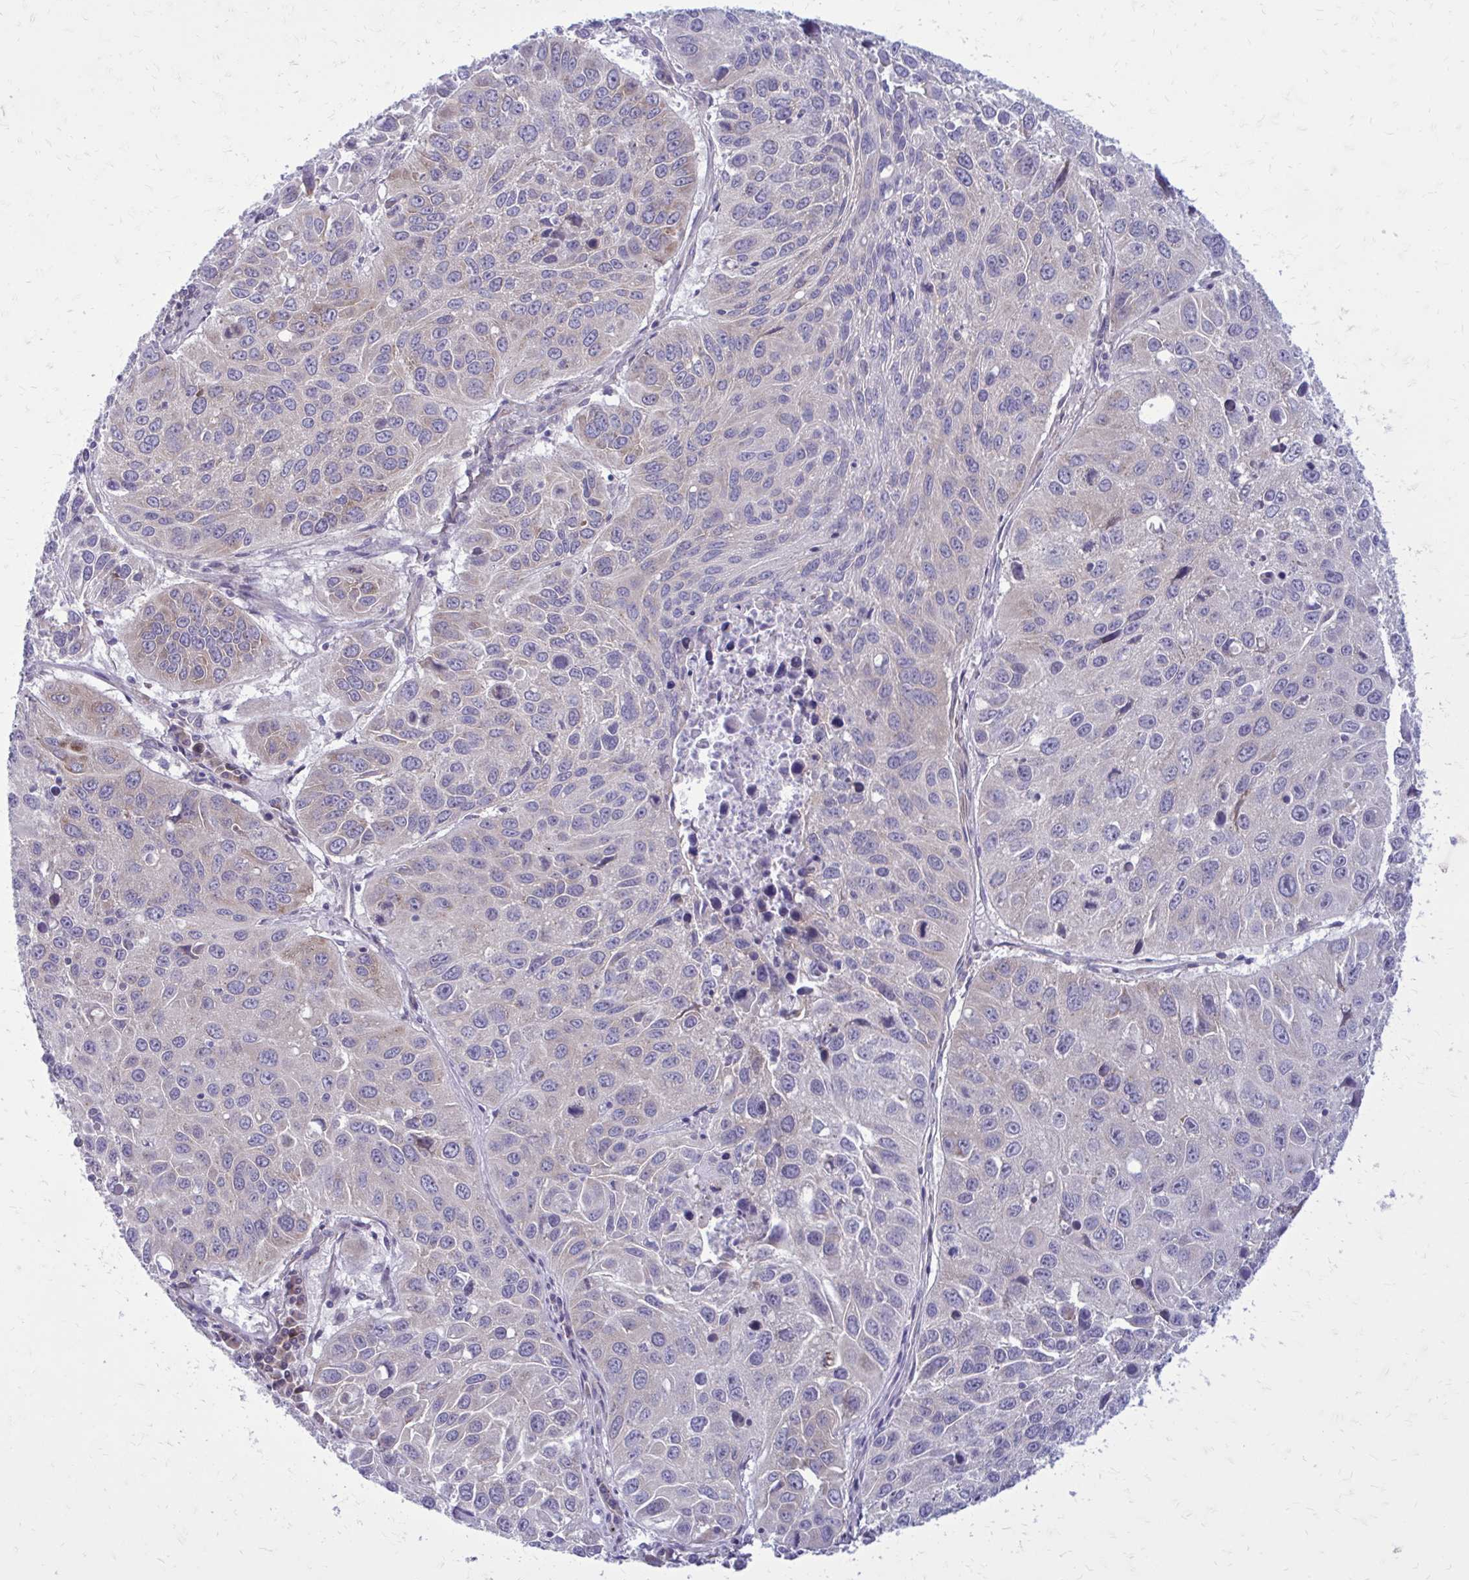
{"staining": {"intensity": "weak", "quantity": "<25%", "location": "cytoplasmic/membranous"}, "tissue": "lung cancer", "cell_type": "Tumor cells", "image_type": "cancer", "snomed": [{"axis": "morphology", "description": "Squamous cell carcinoma, NOS"}, {"axis": "topography", "description": "Lung"}], "caption": "Squamous cell carcinoma (lung) was stained to show a protein in brown. There is no significant expression in tumor cells.", "gene": "GIGYF2", "patient": {"sex": "female", "age": 61}}